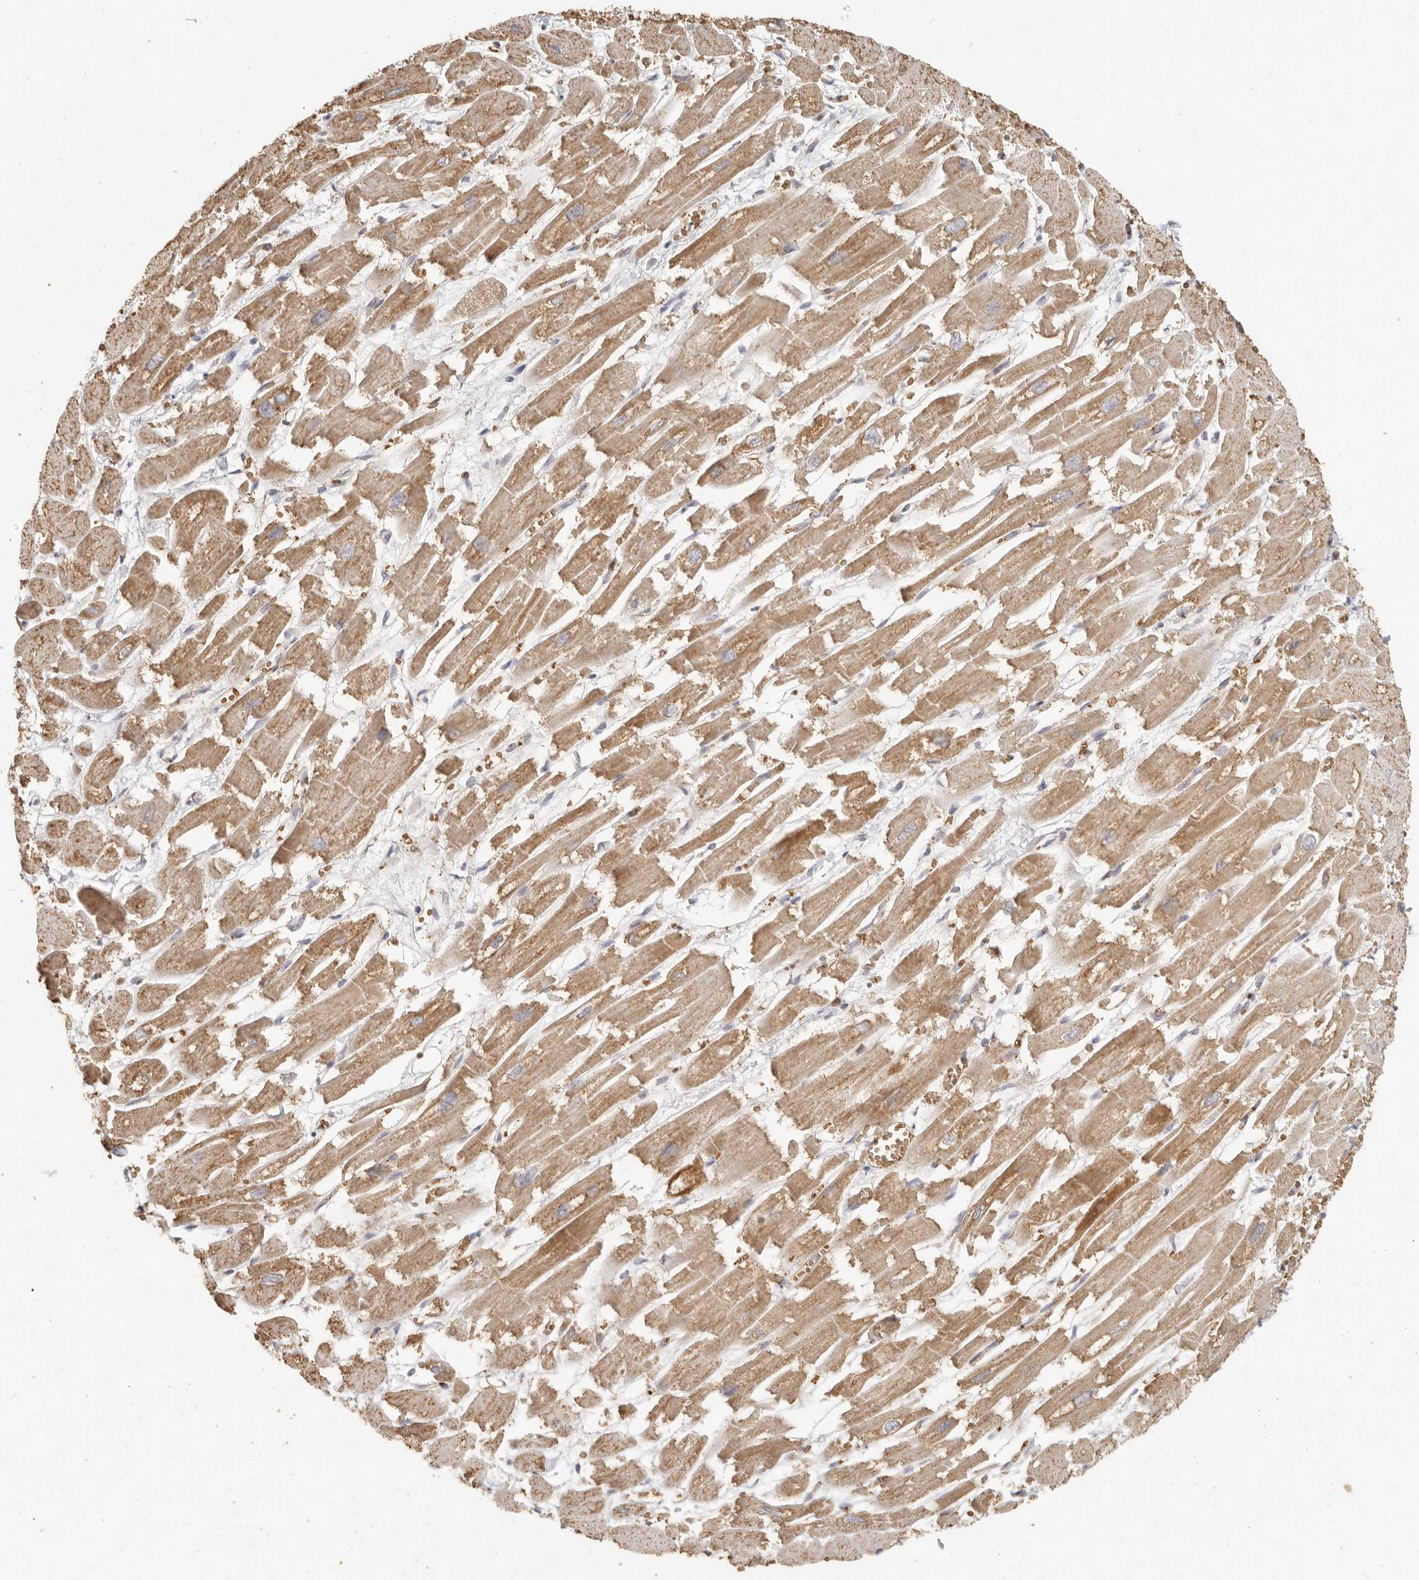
{"staining": {"intensity": "moderate", "quantity": ">75%", "location": "cytoplasmic/membranous"}, "tissue": "heart muscle", "cell_type": "Cardiomyocytes", "image_type": "normal", "snomed": [{"axis": "morphology", "description": "Normal tissue, NOS"}, {"axis": "topography", "description": "Heart"}], "caption": "Immunohistochemical staining of unremarkable human heart muscle reveals >75% levels of moderate cytoplasmic/membranous protein expression in approximately >75% of cardiomyocytes. (Stains: DAB in brown, nuclei in blue, Microscopy: brightfield microscopy at high magnification).", "gene": "NIBAN1", "patient": {"sex": "male", "age": 54}}